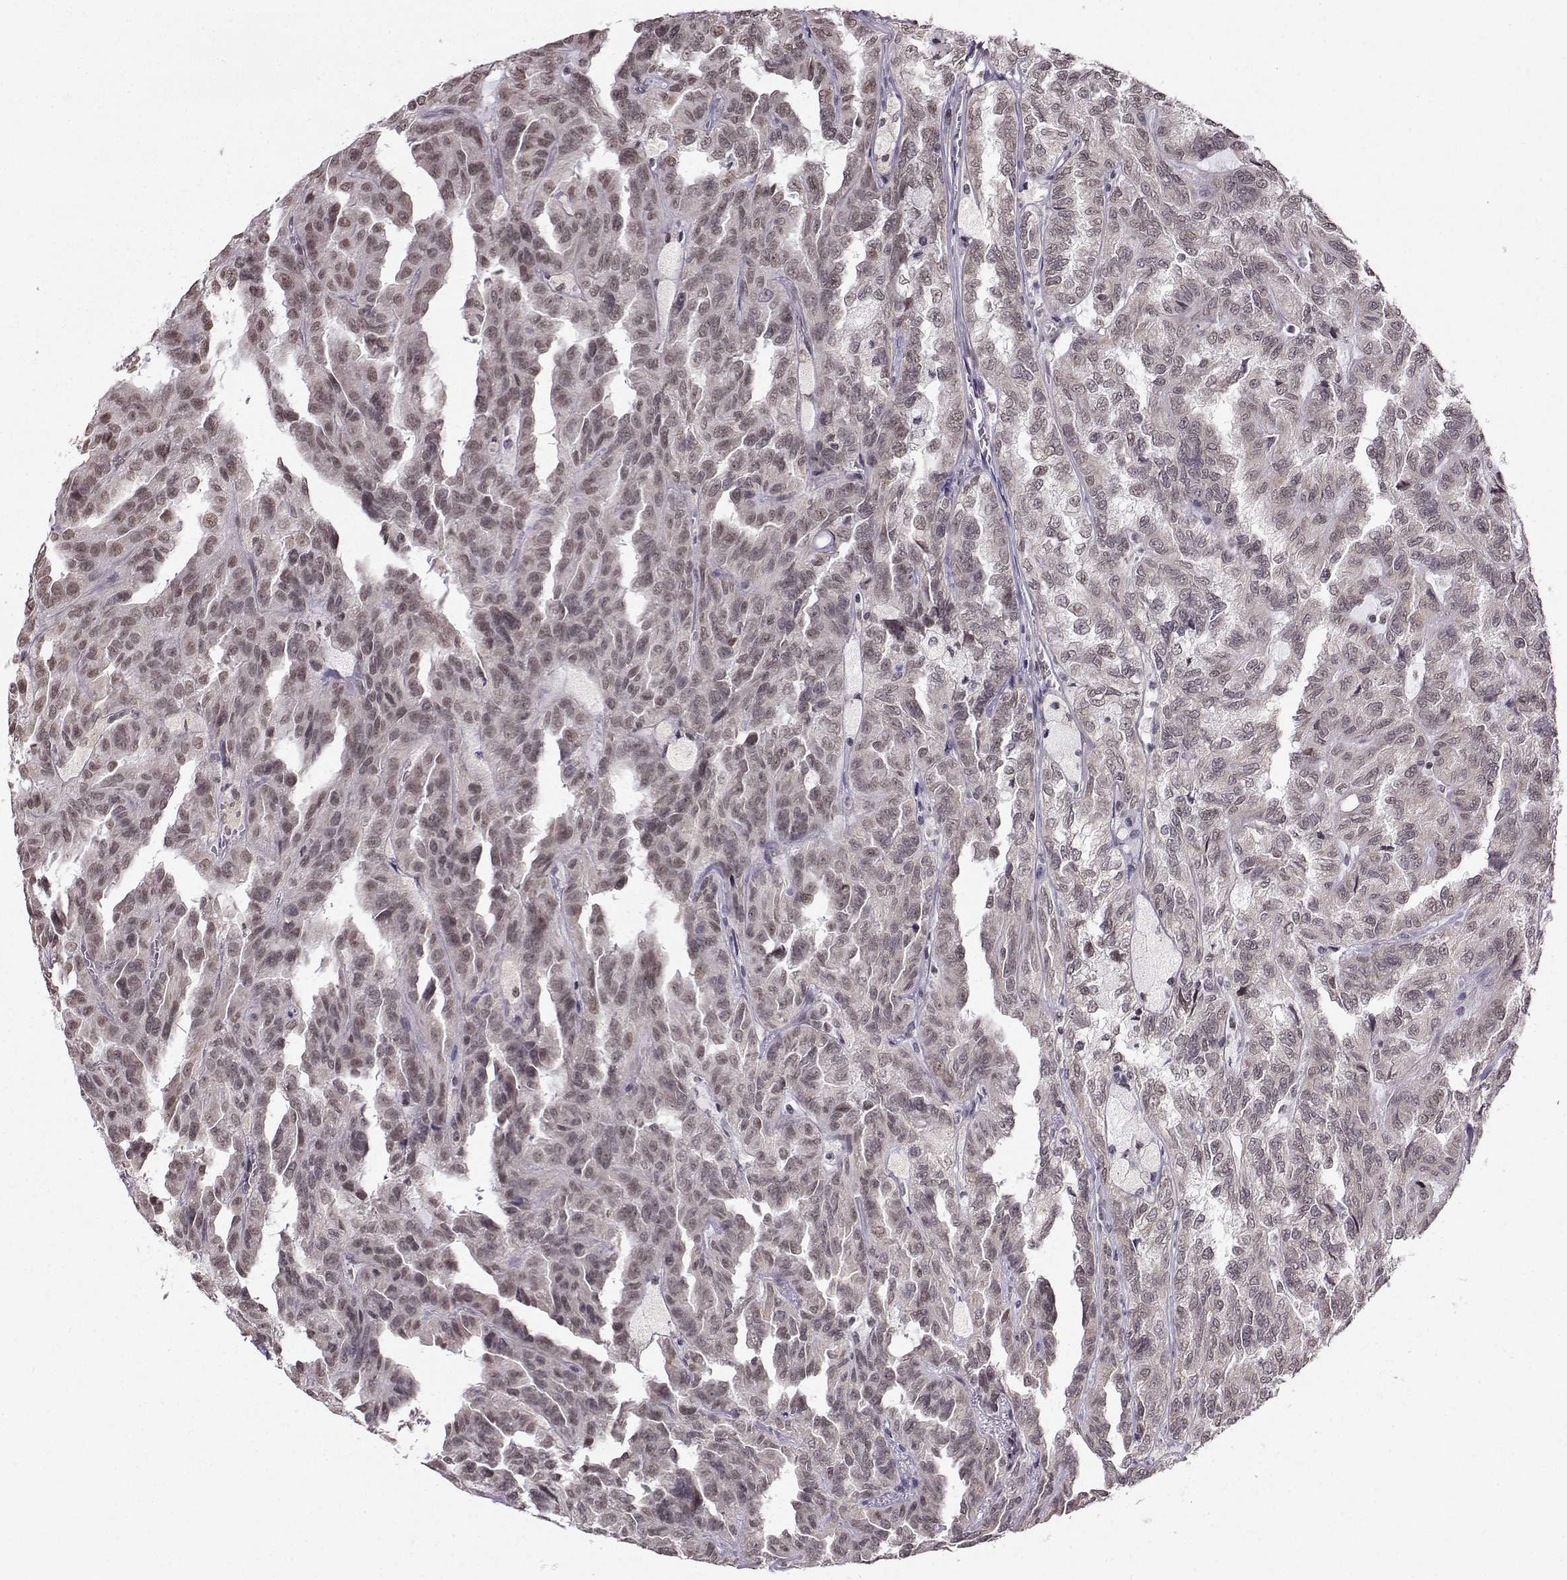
{"staining": {"intensity": "negative", "quantity": "none", "location": "none"}, "tissue": "renal cancer", "cell_type": "Tumor cells", "image_type": "cancer", "snomed": [{"axis": "morphology", "description": "Adenocarcinoma, NOS"}, {"axis": "topography", "description": "Kidney"}], "caption": "Micrograph shows no significant protein expression in tumor cells of adenocarcinoma (renal).", "gene": "EZH1", "patient": {"sex": "male", "age": 79}}